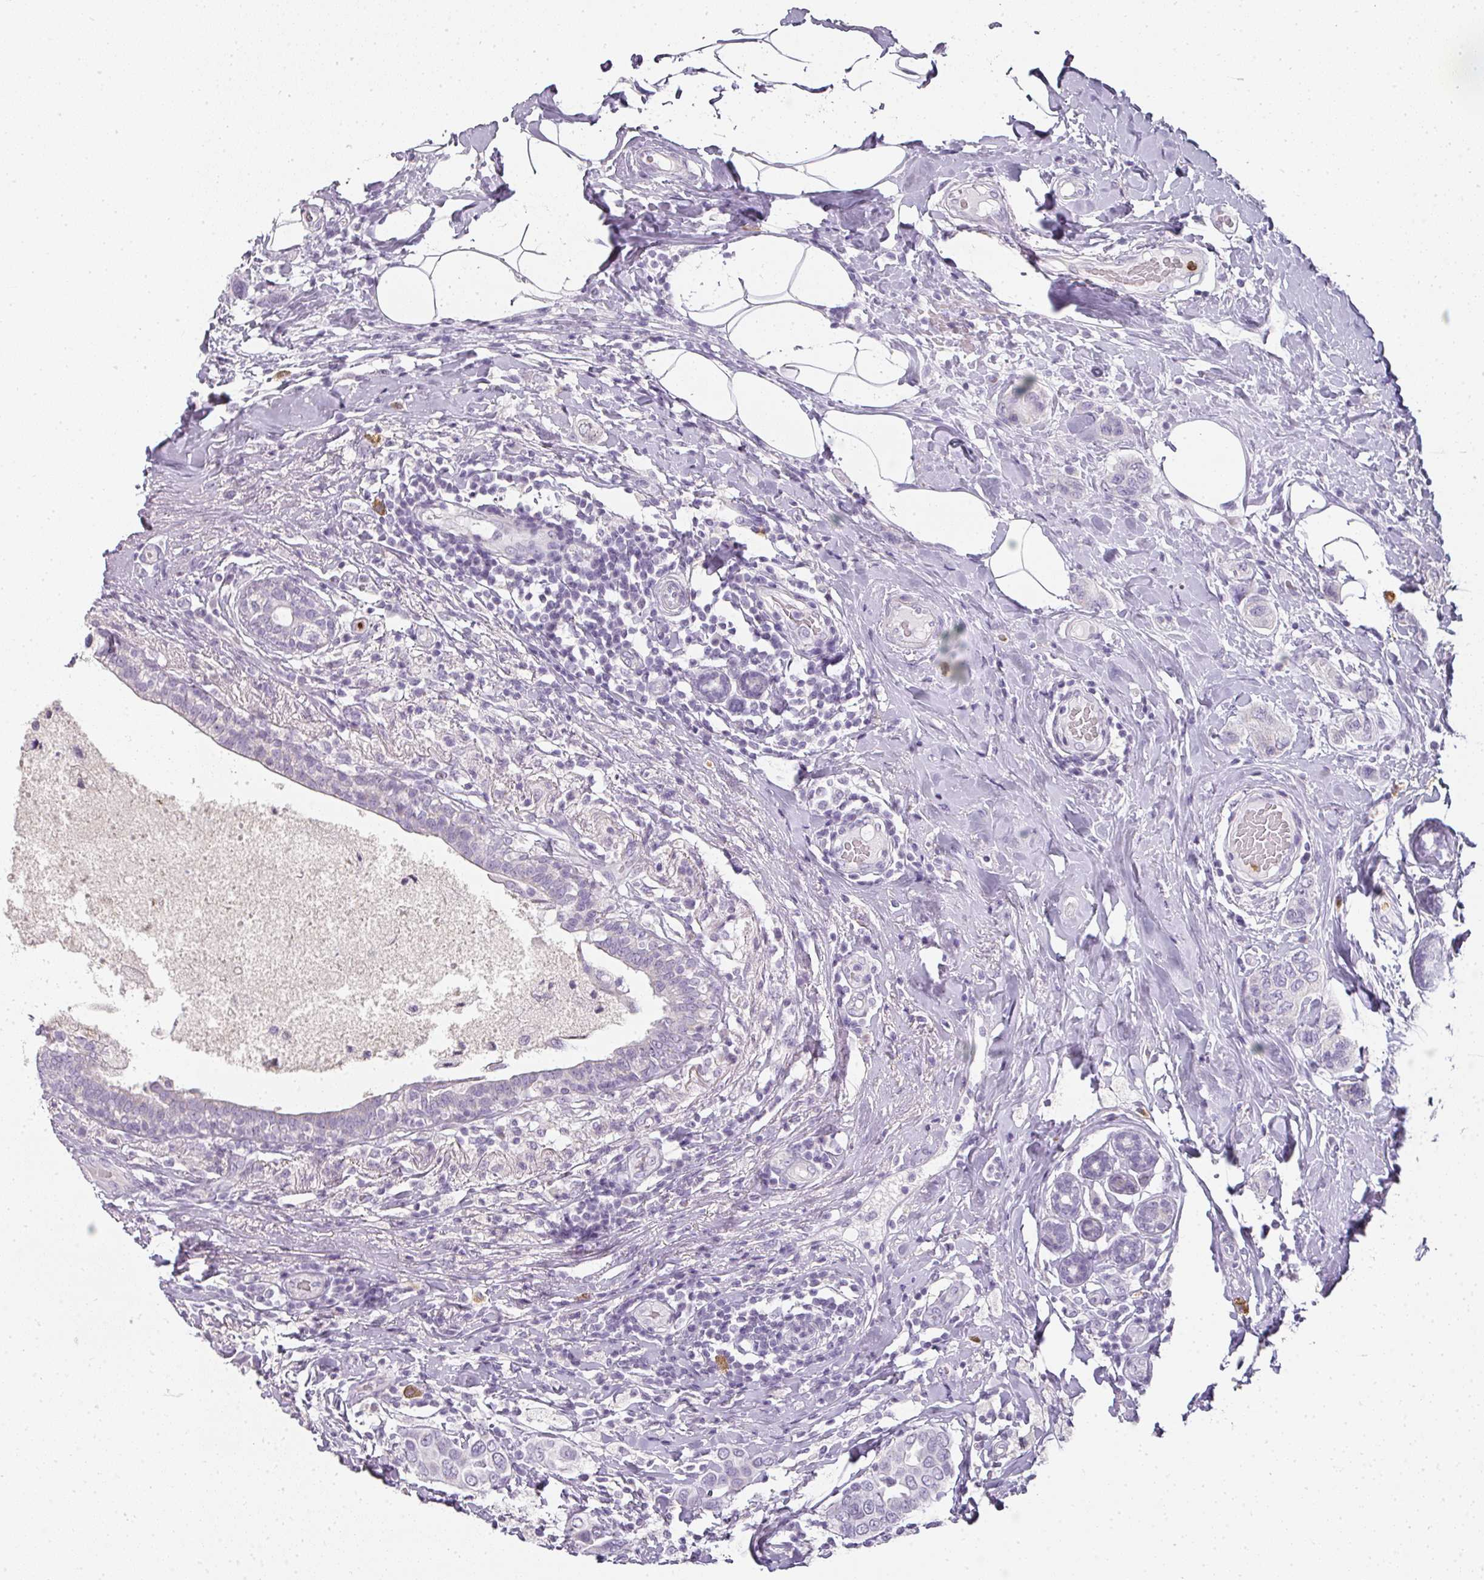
{"staining": {"intensity": "negative", "quantity": "none", "location": "none"}, "tissue": "breast cancer", "cell_type": "Tumor cells", "image_type": "cancer", "snomed": [{"axis": "morphology", "description": "Lobular carcinoma"}, {"axis": "topography", "description": "Breast"}], "caption": "The micrograph displays no staining of tumor cells in lobular carcinoma (breast). The staining is performed using DAB (3,3'-diaminobenzidine) brown chromogen with nuclei counter-stained in using hematoxylin.", "gene": "CAMP", "patient": {"sex": "female", "age": 51}}